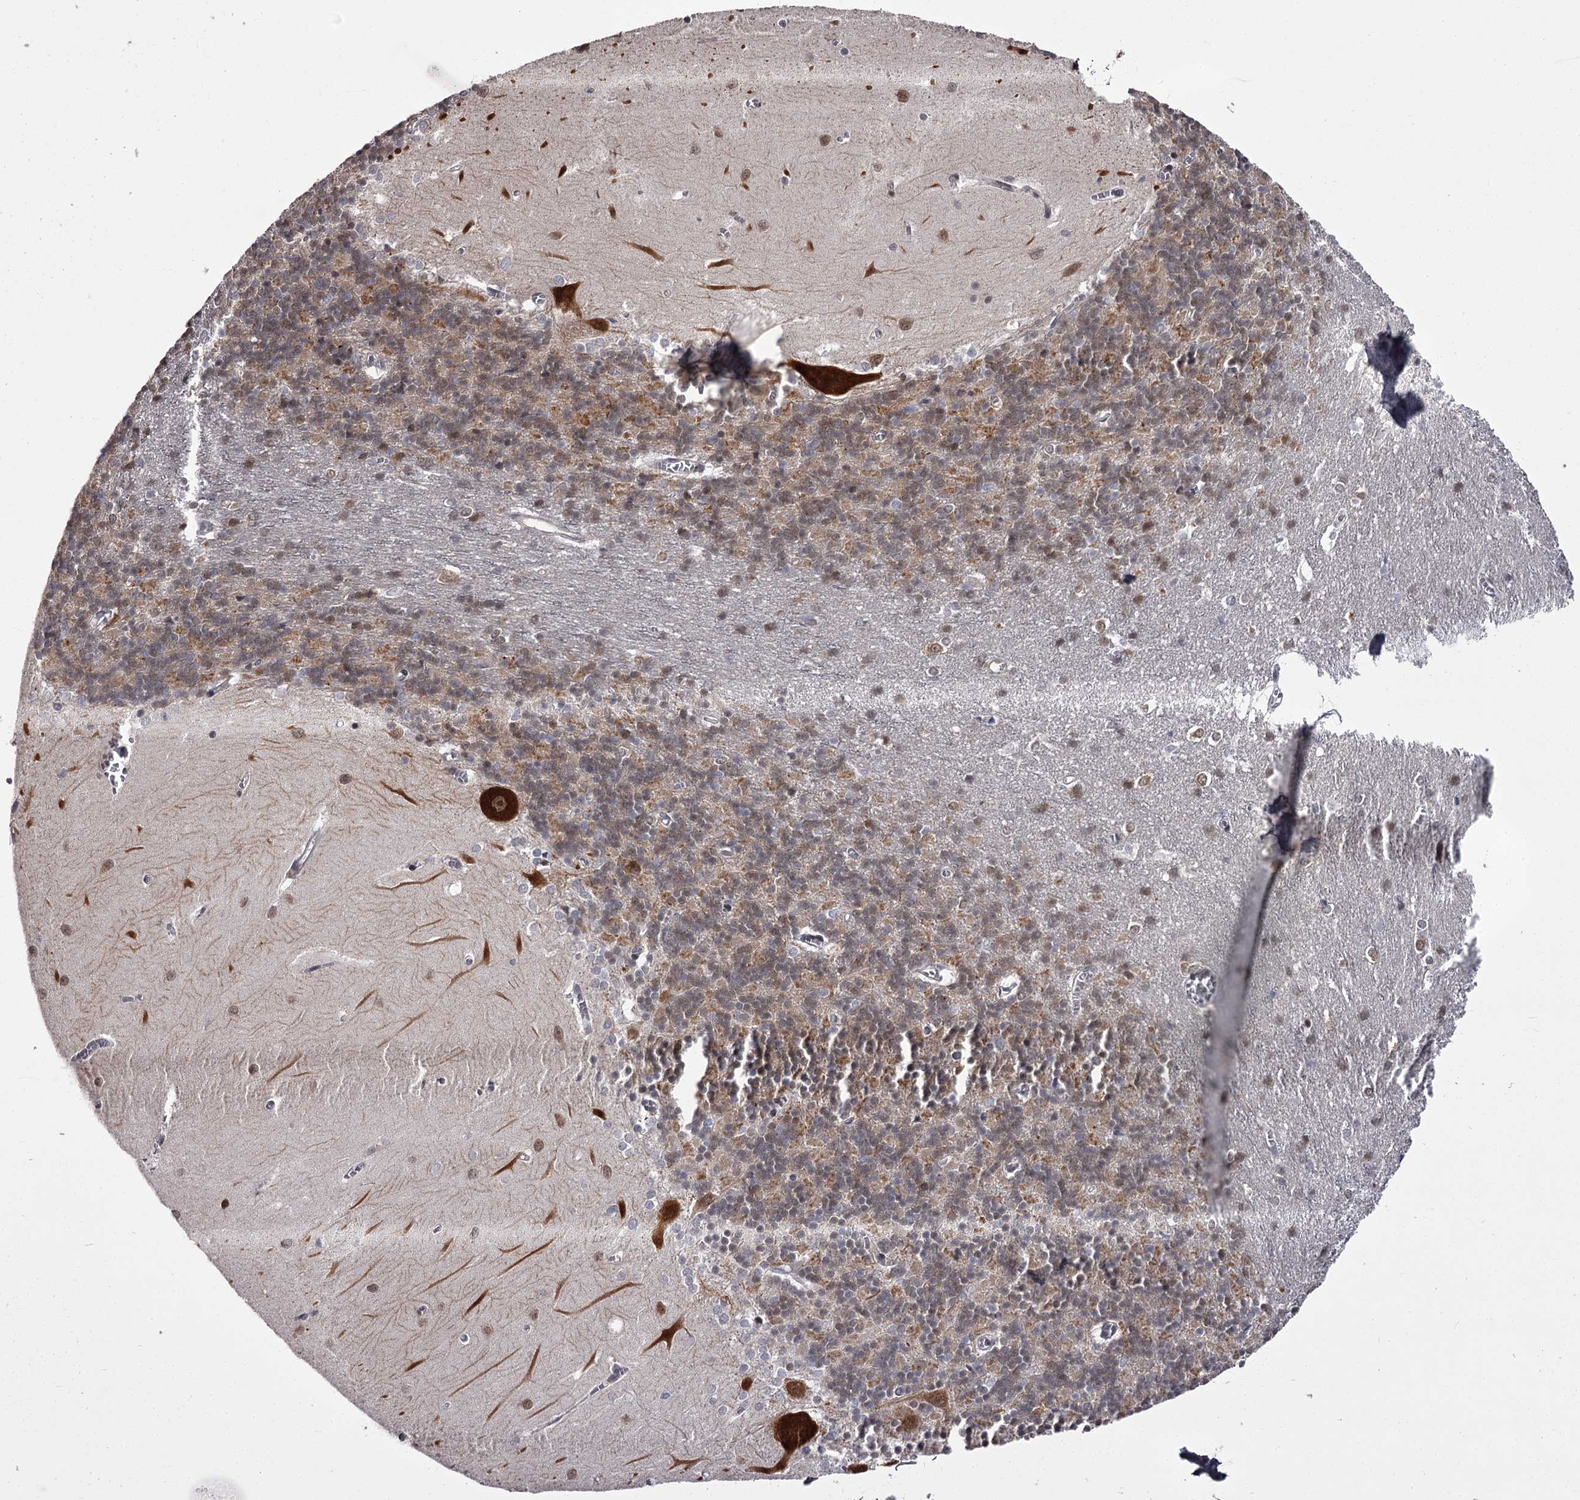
{"staining": {"intensity": "moderate", "quantity": "<25%", "location": "cytoplasmic/membranous"}, "tissue": "cerebellum", "cell_type": "Cells in granular layer", "image_type": "normal", "snomed": [{"axis": "morphology", "description": "Normal tissue, NOS"}, {"axis": "topography", "description": "Cerebellum"}], "caption": "The photomicrograph displays staining of unremarkable cerebellum, revealing moderate cytoplasmic/membranous protein staining (brown color) within cells in granular layer.", "gene": "CCDC92", "patient": {"sex": "male", "age": 37}}